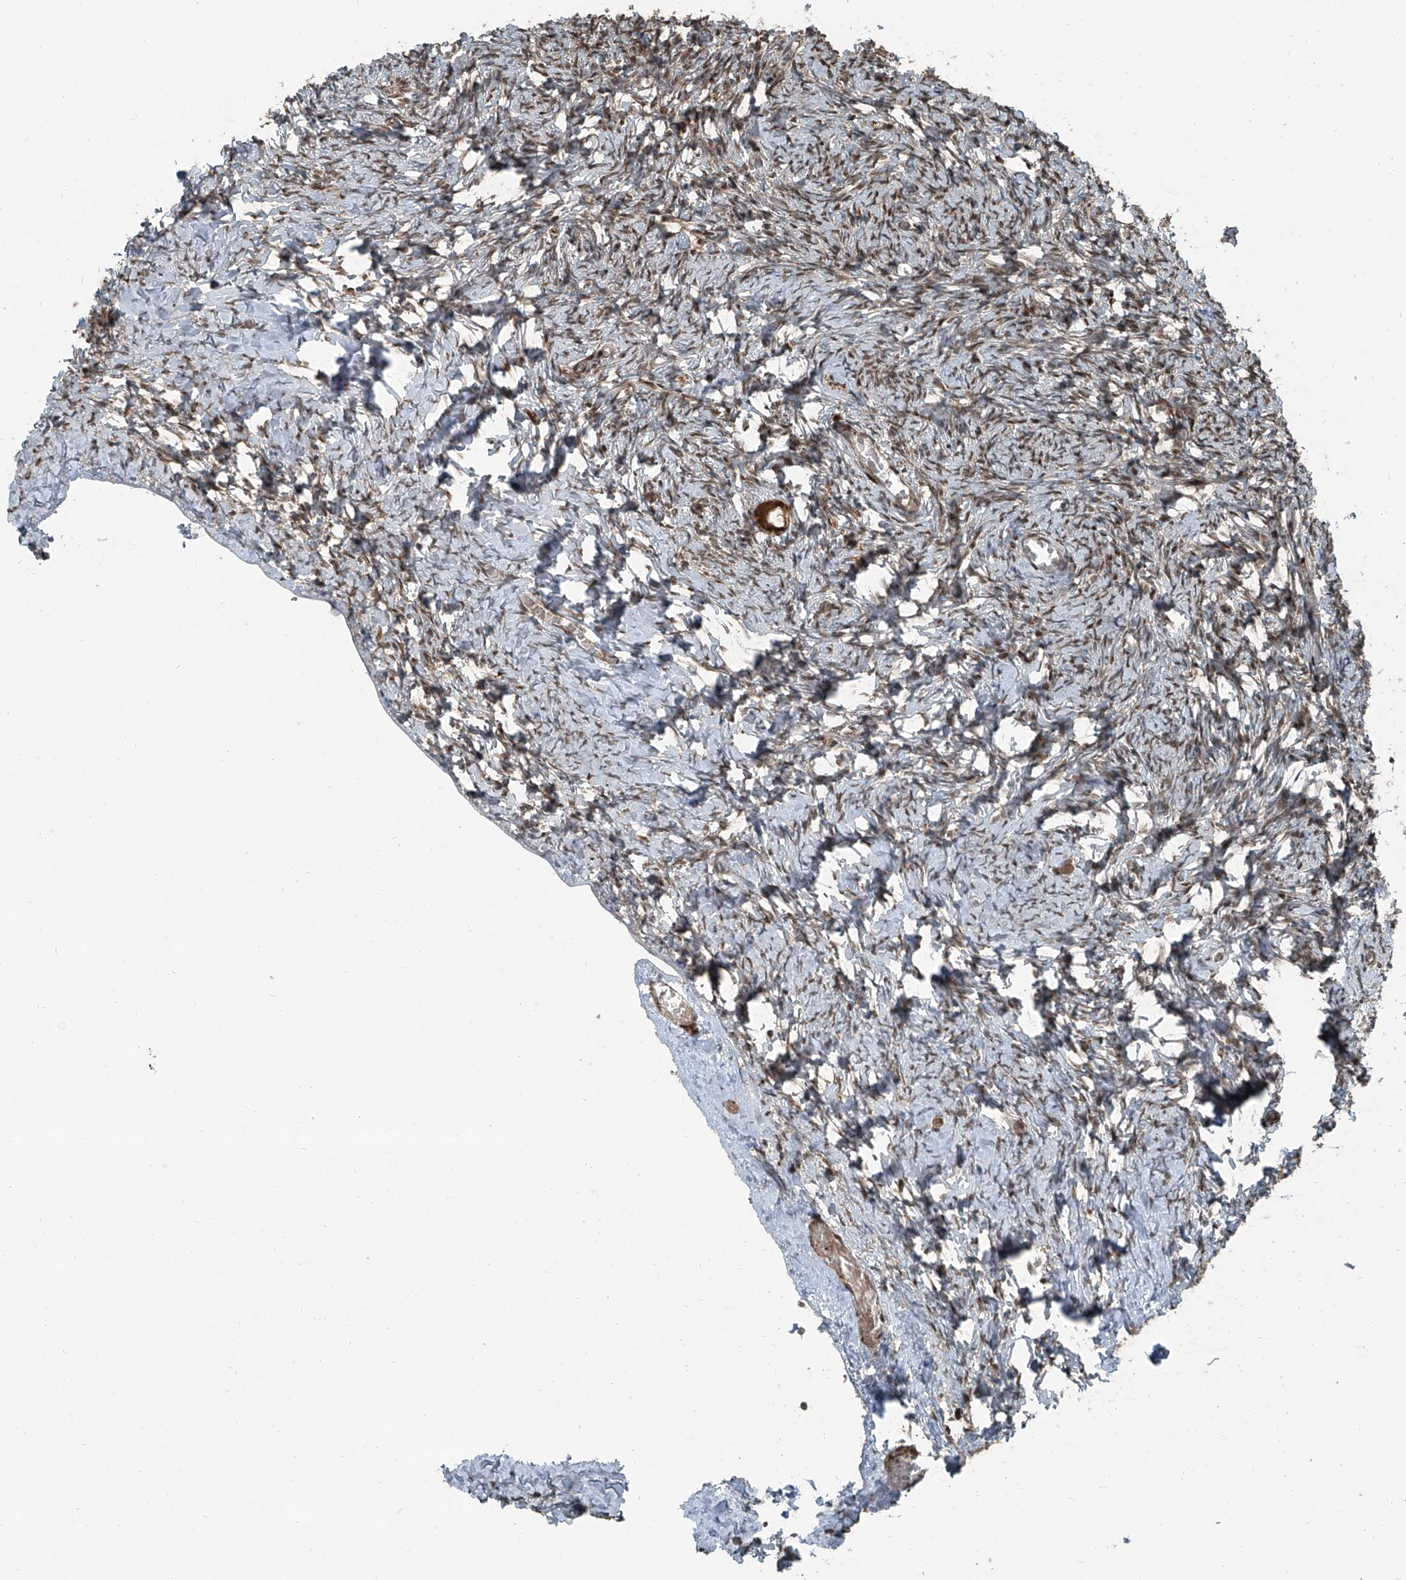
{"staining": {"intensity": "moderate", "quantity": ">75%", "location": "nuclear"}, "tissue": "ovary", "cell_type": "Ovarian stroma cells", "image_type": "normal", "snomed": [{"axis": "morphology", "description": "Normal tissue, NOS"}, {"axis": "topography", "description": "Ovary"}], "caption": "Immunohistochemistry (IHC) of unremarkable human ovary reveals medium levels of moderate nuclear expression in about >75% of ovarian stroma cells. The staining is performed using DAB (3,3'-diaminobenzidine) brown chromogen to label protein expression. The nuclei are counter-stained blue using hematoxylin.", "gene": "ZNF570", "patient": {"sex": "female", "age": 27}}